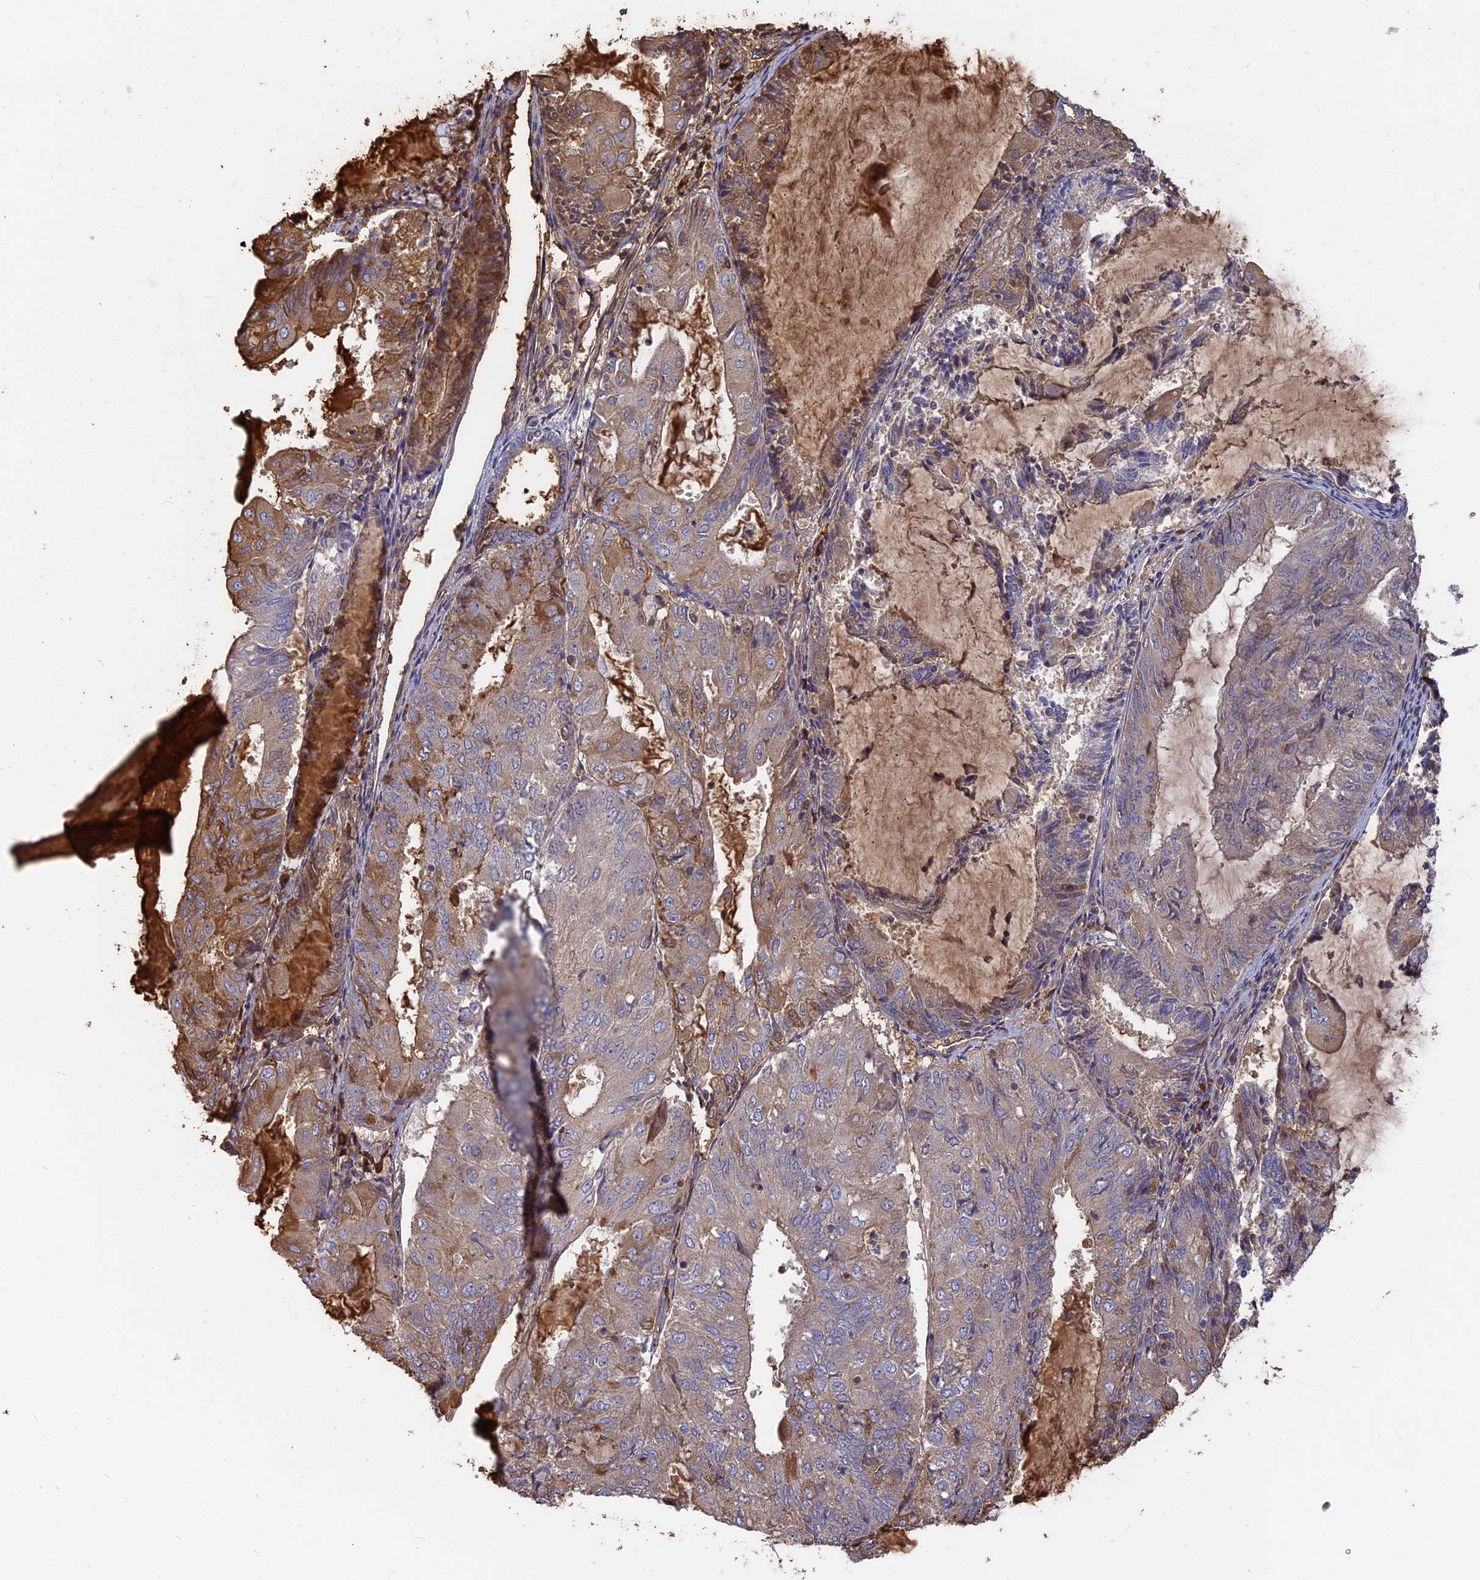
{"staining": {"intensity": "moderate", "quantity": "<25%", "location": "cytoplasmic/membranous"}, "tissue": "endometrial cancer", "cell_type": "Tumor cells", "image_type": "cancer", "snomed": [{"axis": "morphology", "description": "Adenocarcinoma, NOS"}, {"axis": "topography", "description": "Endometrium"}], "caption": "This histopathology image exhibits IHC staining of human endometrial adenocarcinoma, with low moderate cytoplasmic/membranous expression in approximately <25% of tumor cells.", "gene": "ERMAP", "patient": {"sex": "female", "age": 81}}